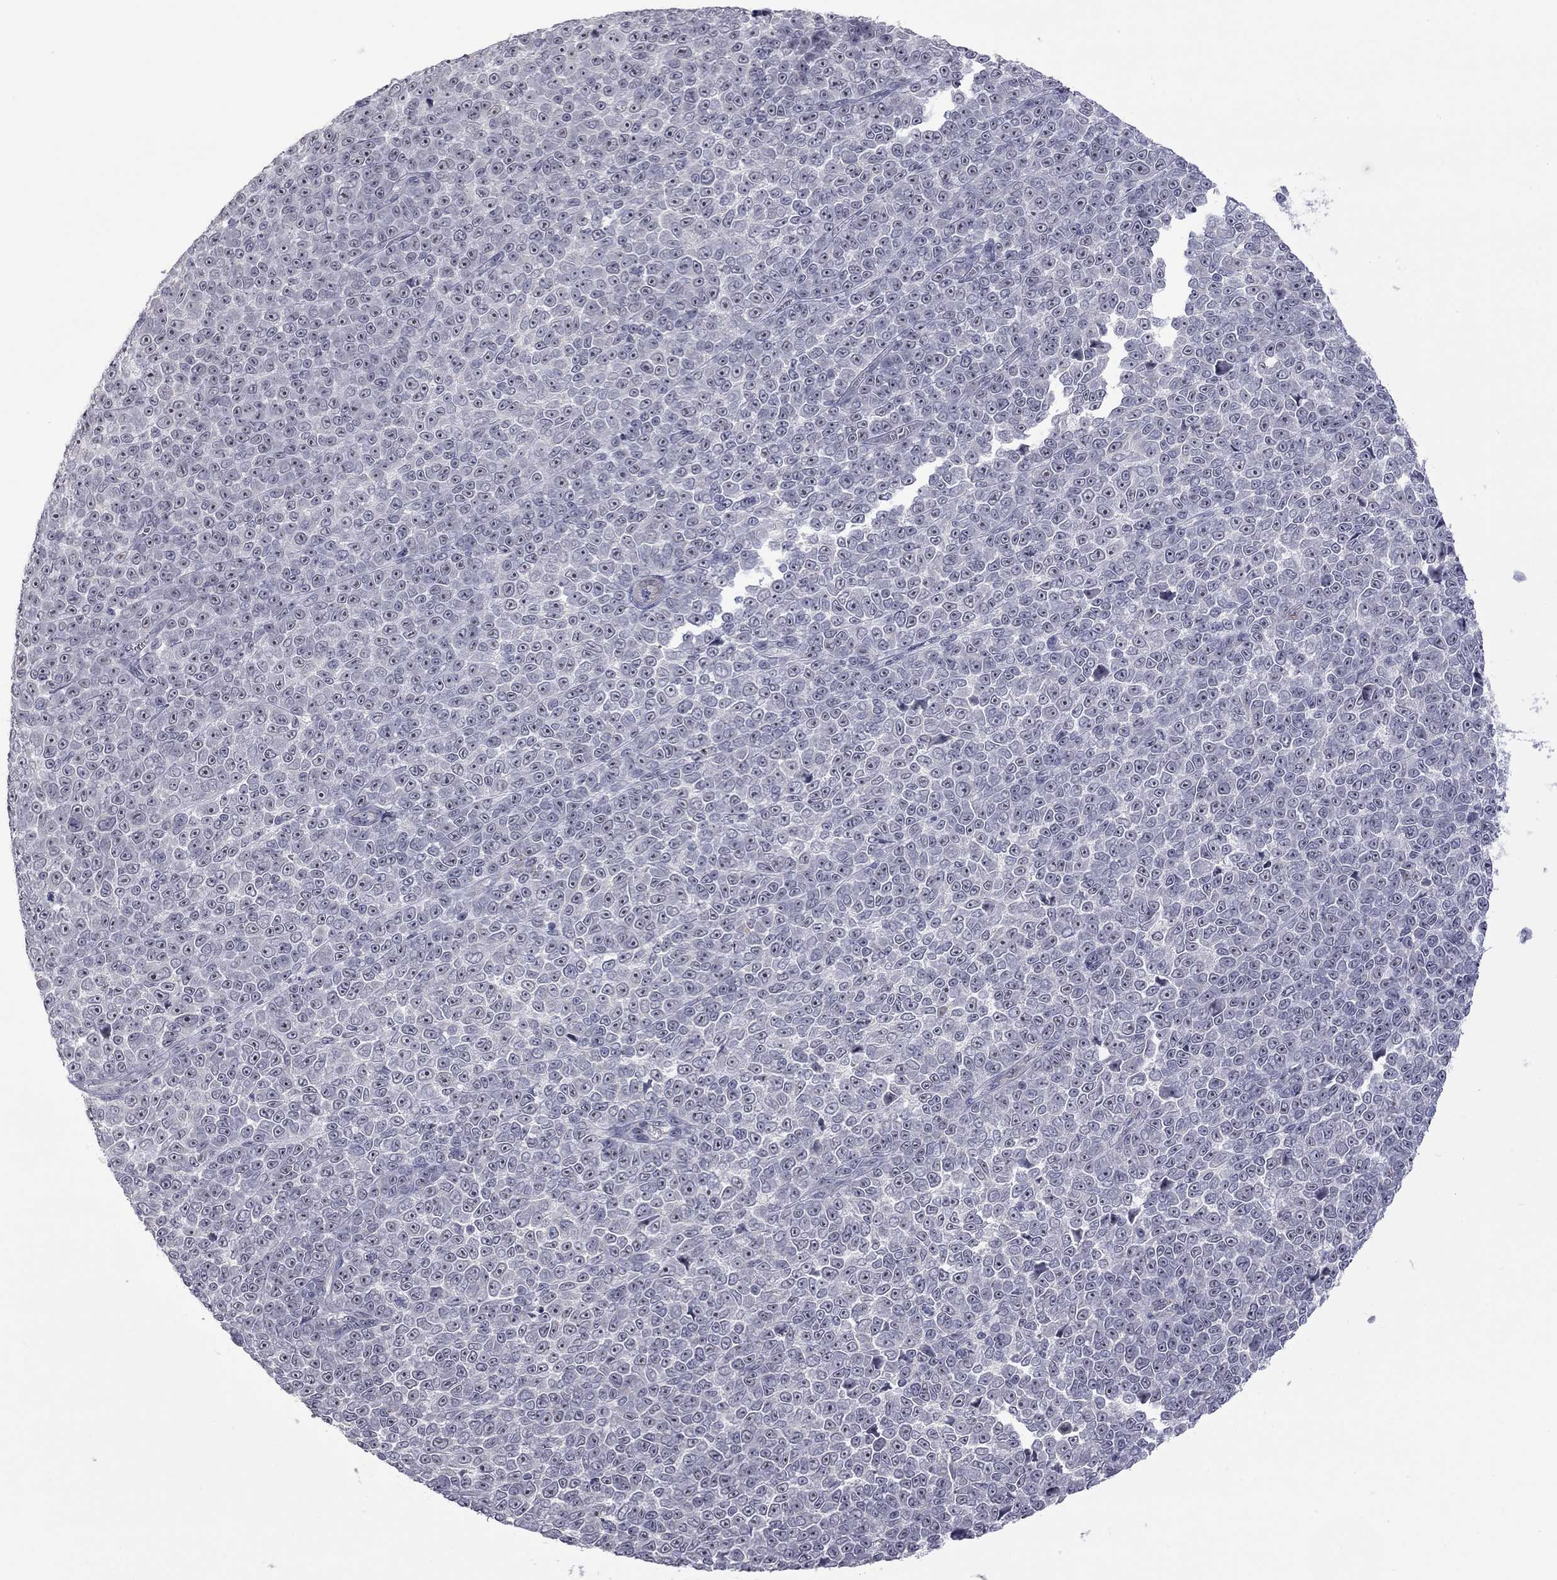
{"staining": {"intensity": "weak", "quantity": "<25%", "location": "nuclear"}, "tissue": "melanoma", "cell_type": "Tumor cells", "image_type": "cancer", "snomed": [{"axis": "morphology", "description": "Malignant melanoma, NOS"}, {"axis": "topography", "description": "Skin"}], "caption": "A photomicrograph of human malignant melanoma is negative for staining in tumor cells.", "gene": "GSG1L", "patient": {"sex": "female", "age": 95}}